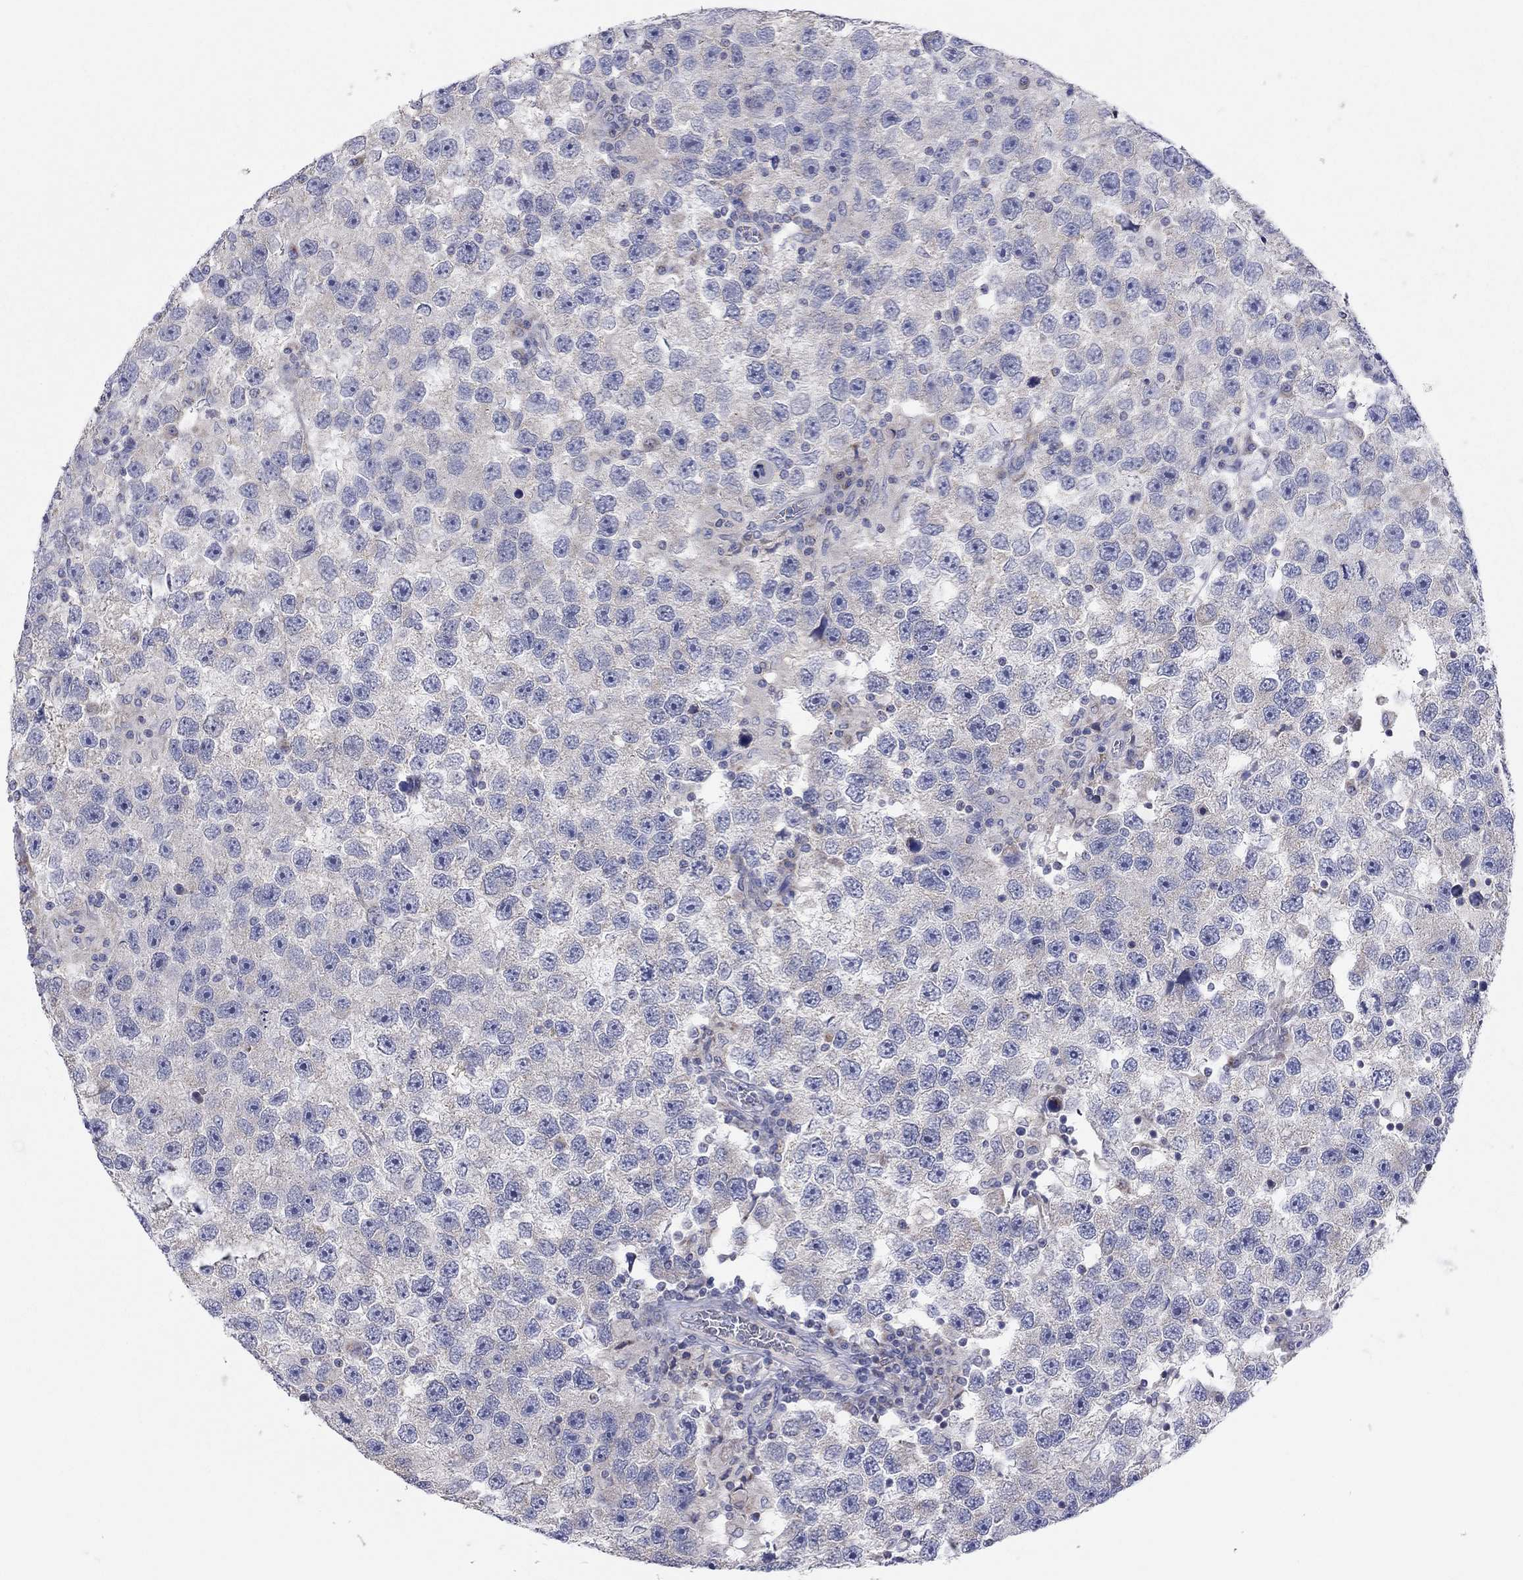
{"staining": {"intensity": "negative", "quantity": "none", "location": "none"}, "tissue": "testis cancer", "cell_type": "Tumor cells", "image_type": "cancer", "snomed": [{"axis": "morphology", "description": "Seminoma, NOS"}, {"axis": "topography", "description": "Testis"}], "caption": "The immunohistochemistry (IHC) photomicrograph has no significant positivity in tumor cells of testis cancer tissue.", "gene": "RCAN1", "patient": {"sex": "male", "age": 26}}